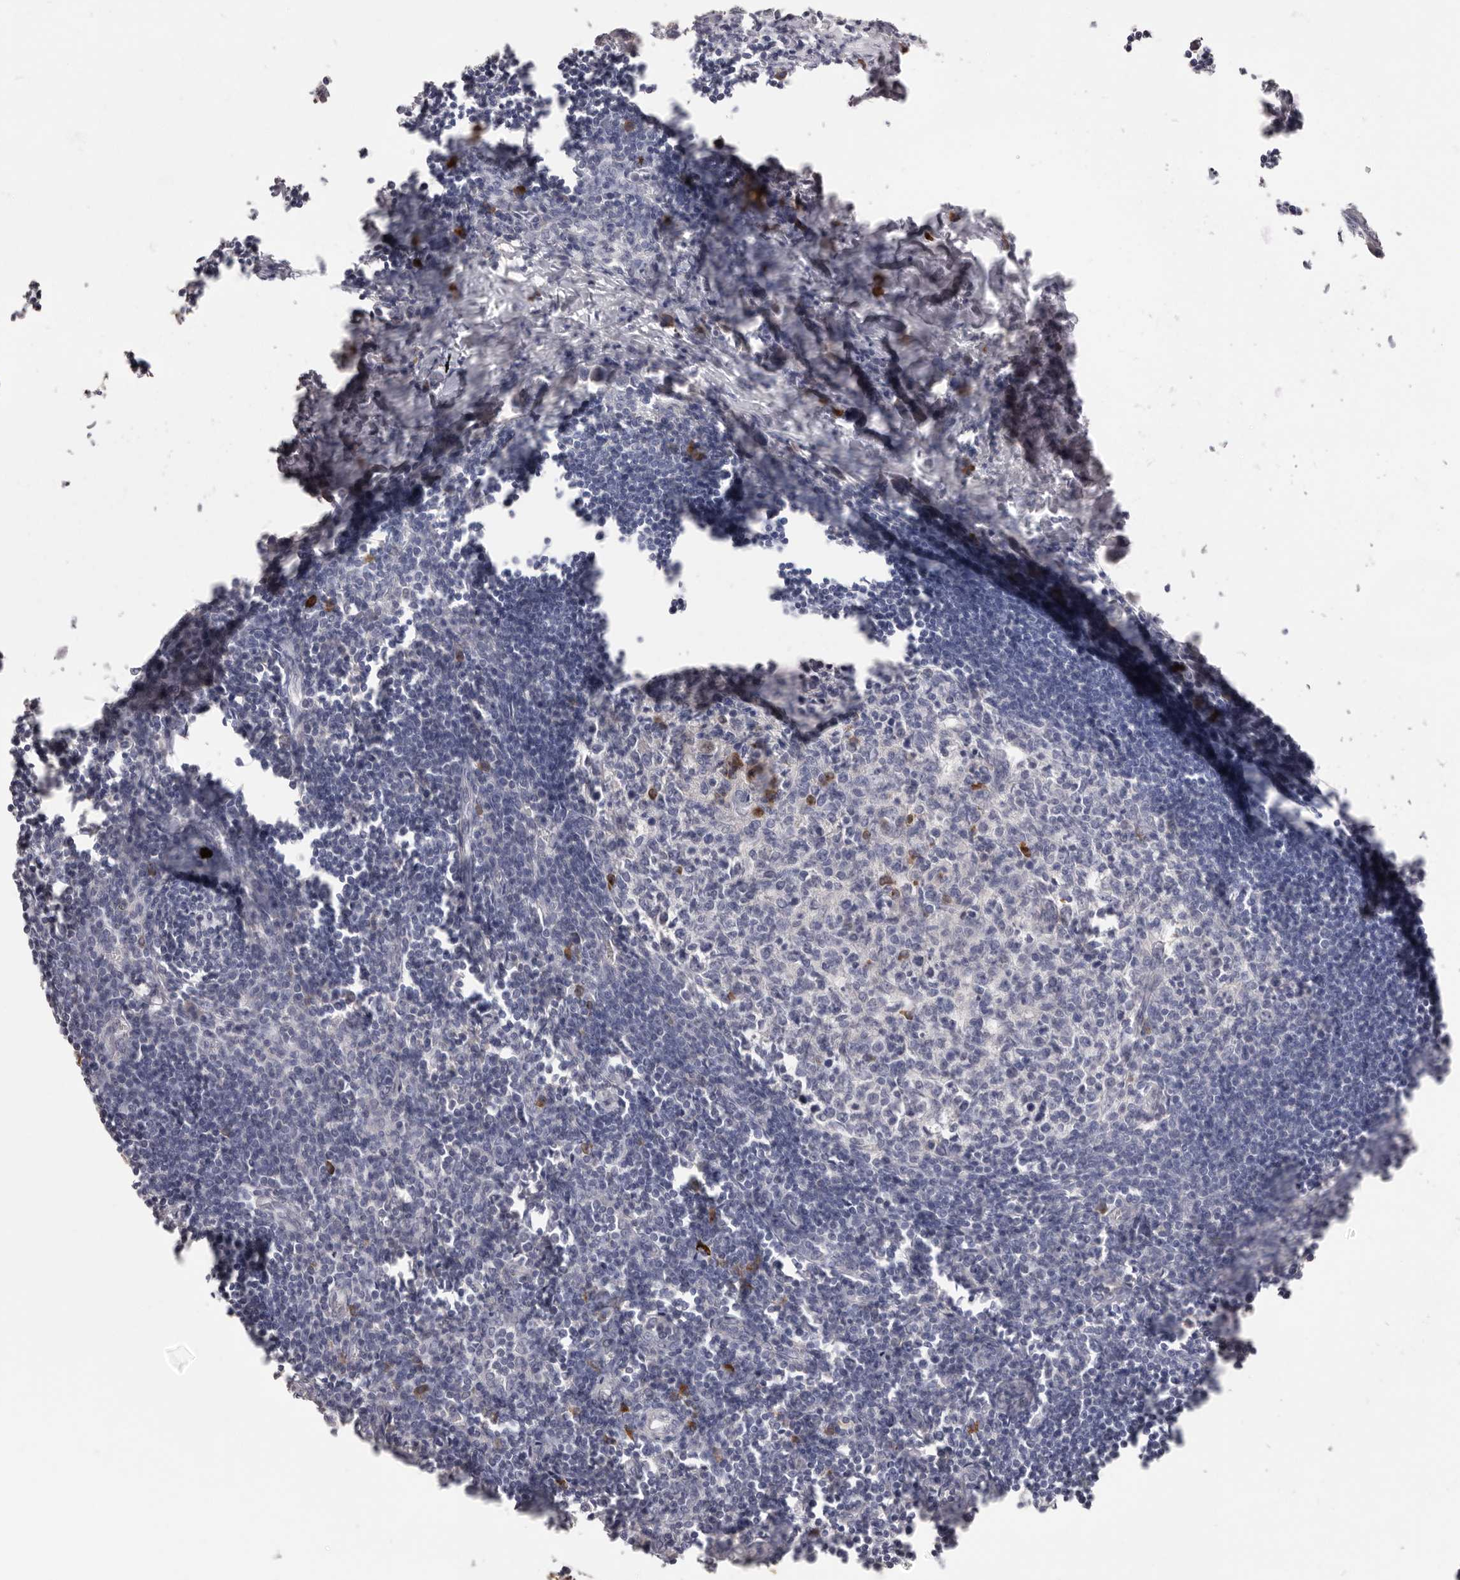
{"staining": {"intensity": "weak", "quantity": "<25%", "location": "cytoplasmic/membranous"}, "tissue": "lymph node", "cell_type": "Germinal center cells", "image_type": "normal", "snomed": [{"axis": "morphology", "description": "Normal tissue, NOS"}, {"axis": "morphology", "description": "Malignant melanoma, Metastatic site"}, {"axis": "topography", "description": "Lymph node"}], "caption": "Lymph node stained for a protein using IHC exhibits no positivity germinal center cells.", "gene": "HCAR2", "patient": {"sex": "male", "age": 41}}